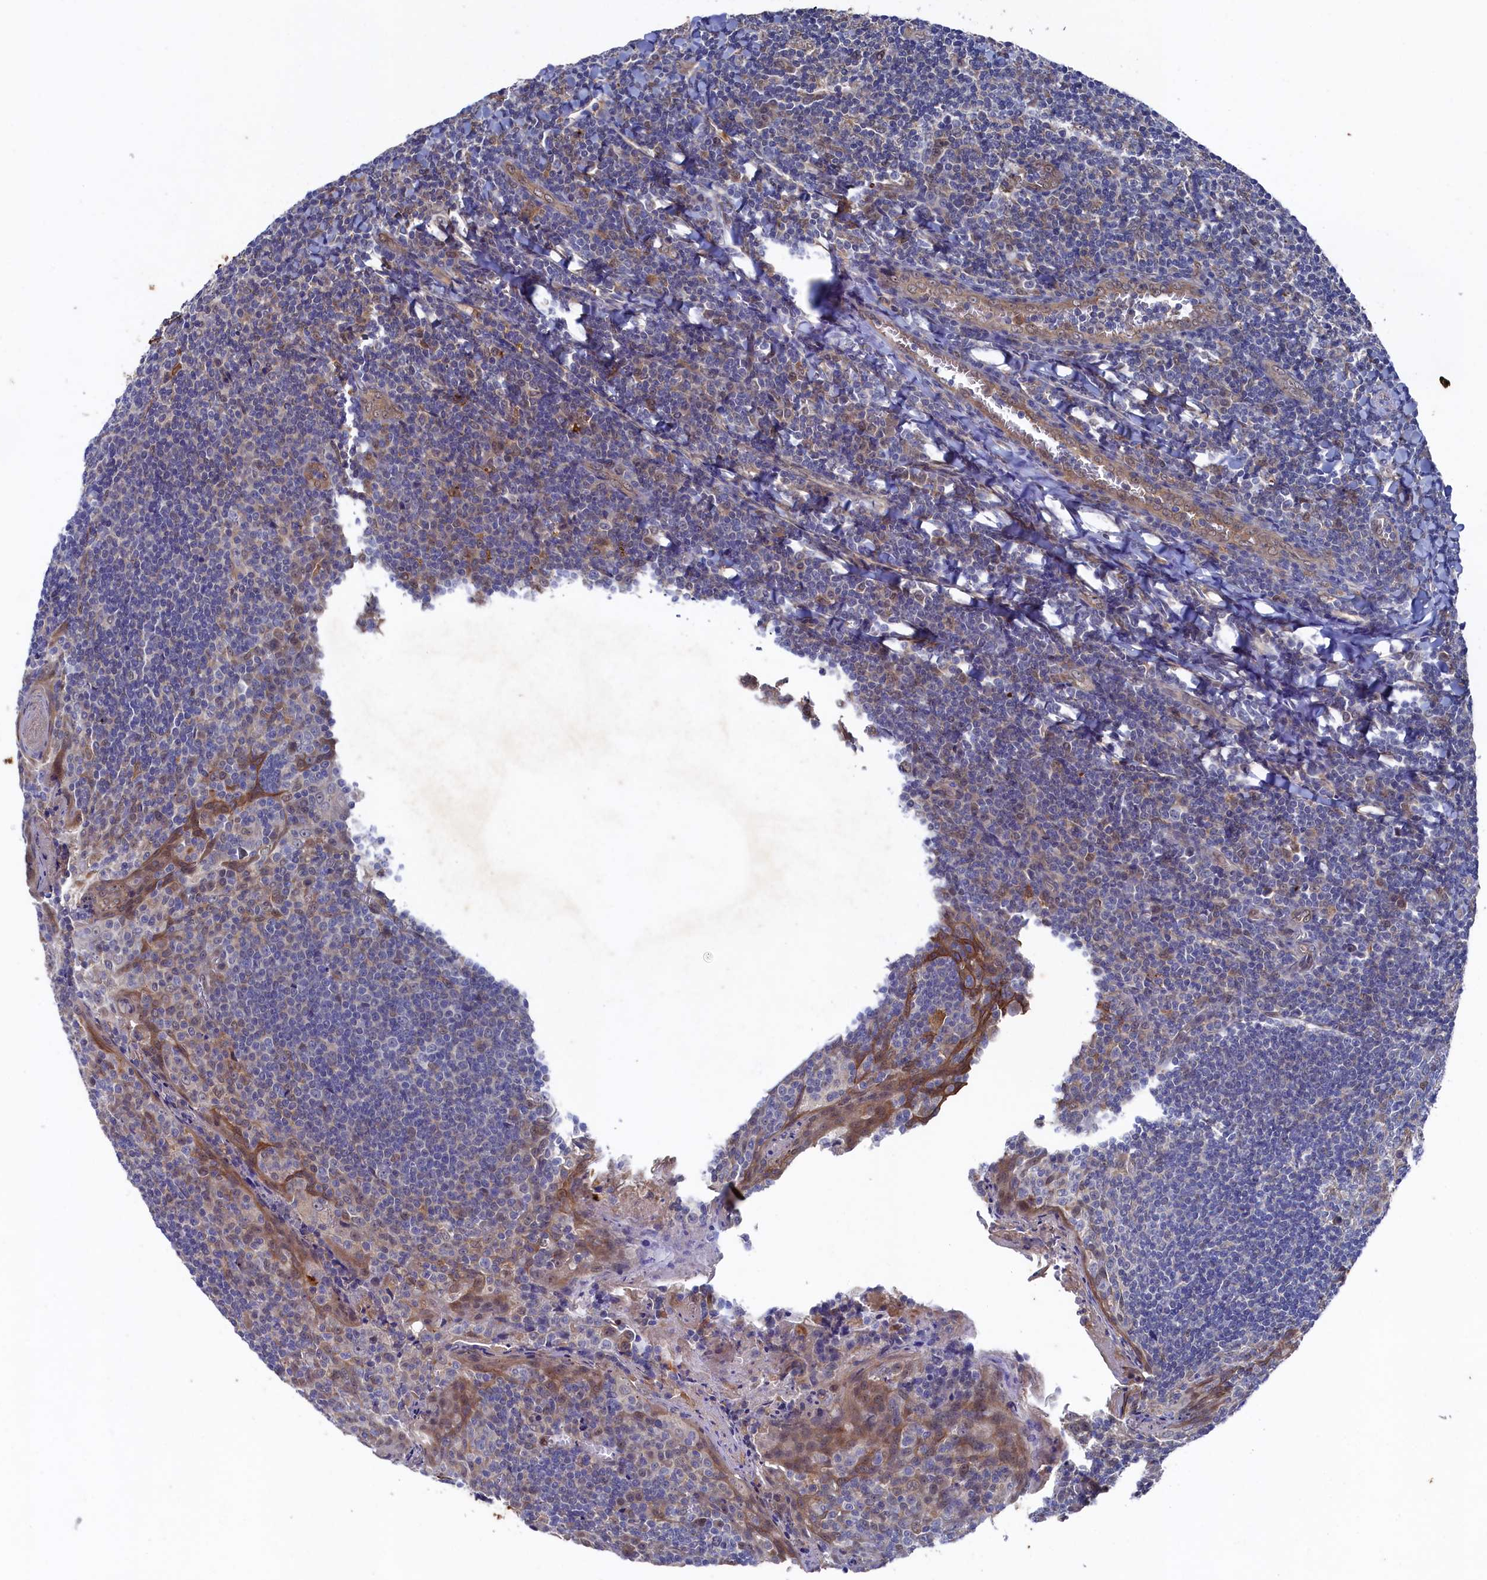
{"staining": {"intensity": "negative", "quantity": "none", "location": "none"}, "tissue": "tonsil", "cell_type": "Germinal center cells", "image_type": "normal", "snomed": [{"axis": "morphology", "description": "Normal tissue, NOS"}, {"axis": "topography", "description": "Tonsil"}], "caption": "This is a image of immunohistochemistry staining of unremarkable tonsil, which shows no staining in germinal center cells.", "gene": "RNH1", "patient": {"sex": "male", "age": 27}}